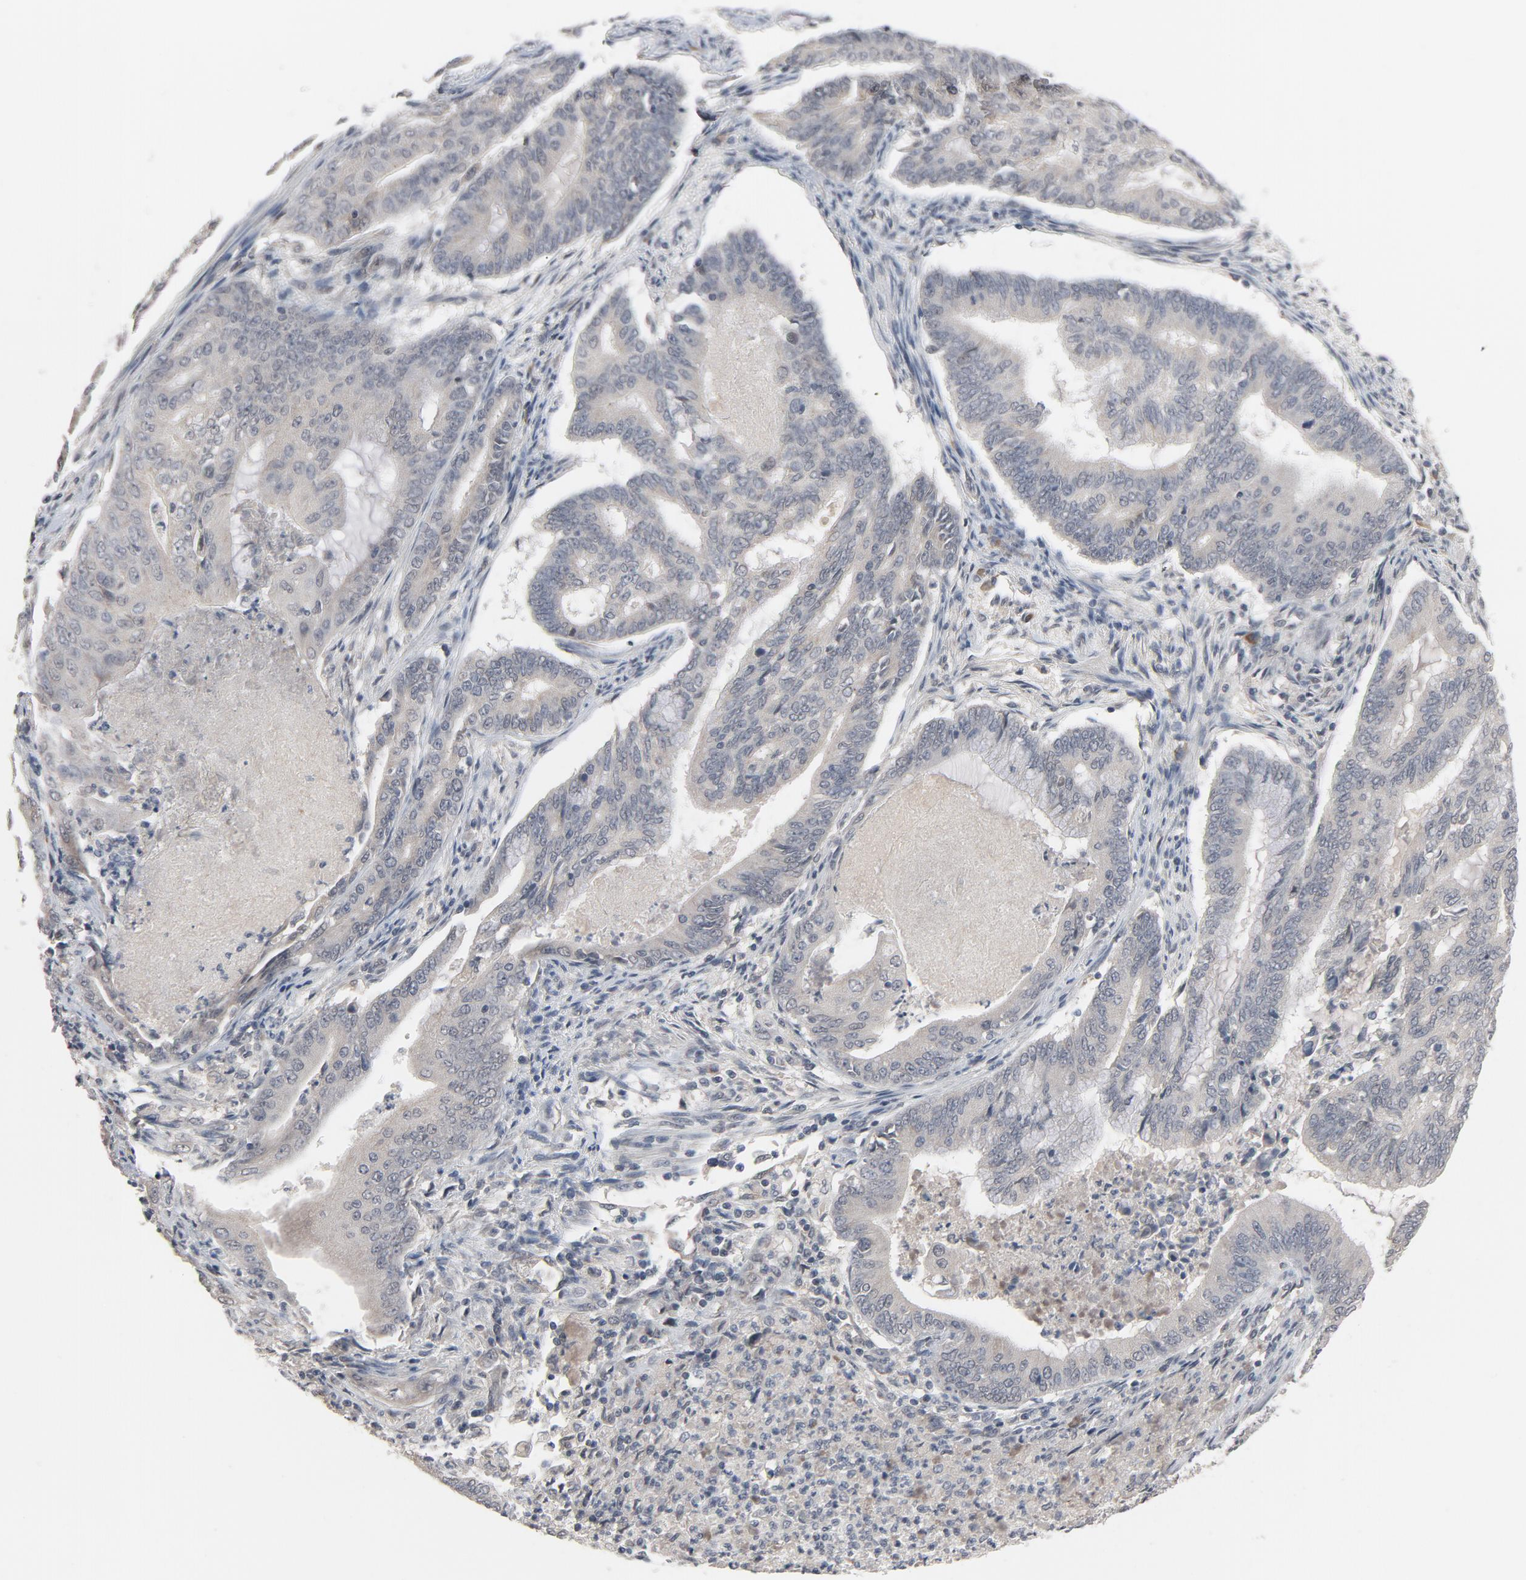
{"staining": {"intensity": "weak", "quantity": ">75%", "location": "cytoplasmic/membranous"}, "tissue": "endometrial cancer", "cell_type": "Tumor cells", "image_type": "cancer", "snomed": [{"axis": "morphology", "description": "Adenocarcinoma, NOS"}, {"axis": "topography", "description": "Endometrium"}], "caption": "DAB (3,3'-diaminobenzidine) immunohistochemical staining of human adenocarcinoma (endometrial) demonstrates weak cytoplasmic/membranous protein staining in about >75% of tumor cells.", "gene": "MT3", "patient": {"sex": "female", "age": 63}}